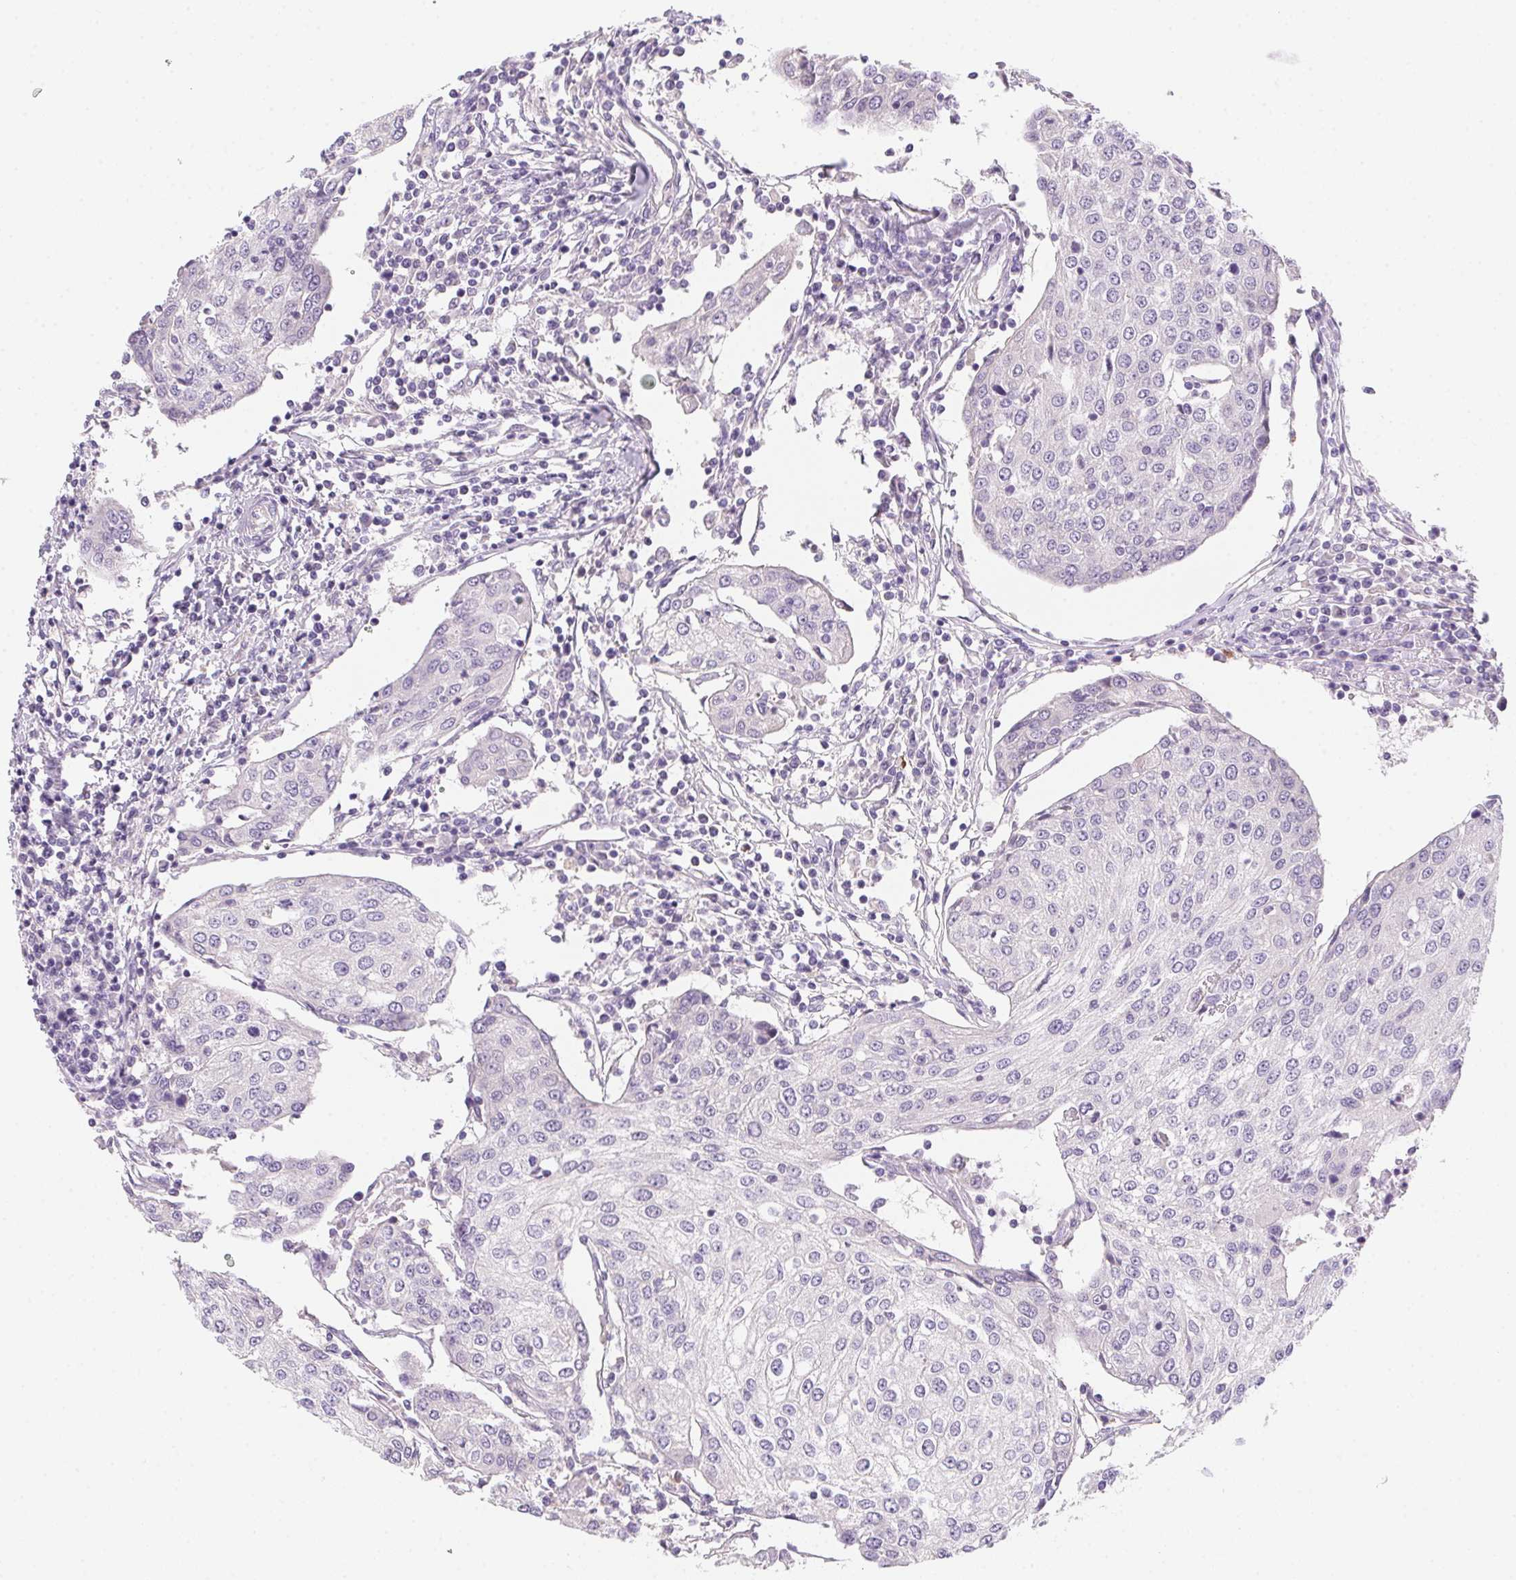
{"staining": {"intensity": "negative", "quantity": "none", "location": "none"}, "tissue": "urothelial cancer", "cell_type": "Tumor cells", "image_type": "cancer", "snomed": [{"axis": "morphology", "description": "Urothelial carcinoma, High grade"}, {"axis": "topography", "description": "Urinary bladder"}], "caption": "IHC histopathology image of neoplastic tissue: human urothelial cancer stained with DAB displays no significant protein expression in tumor cells. (DAB immunohistochemistry with hematoxylin counter stain).", "gene": "PRKAA1", "patient": {"sex": "female", "age": 85}}